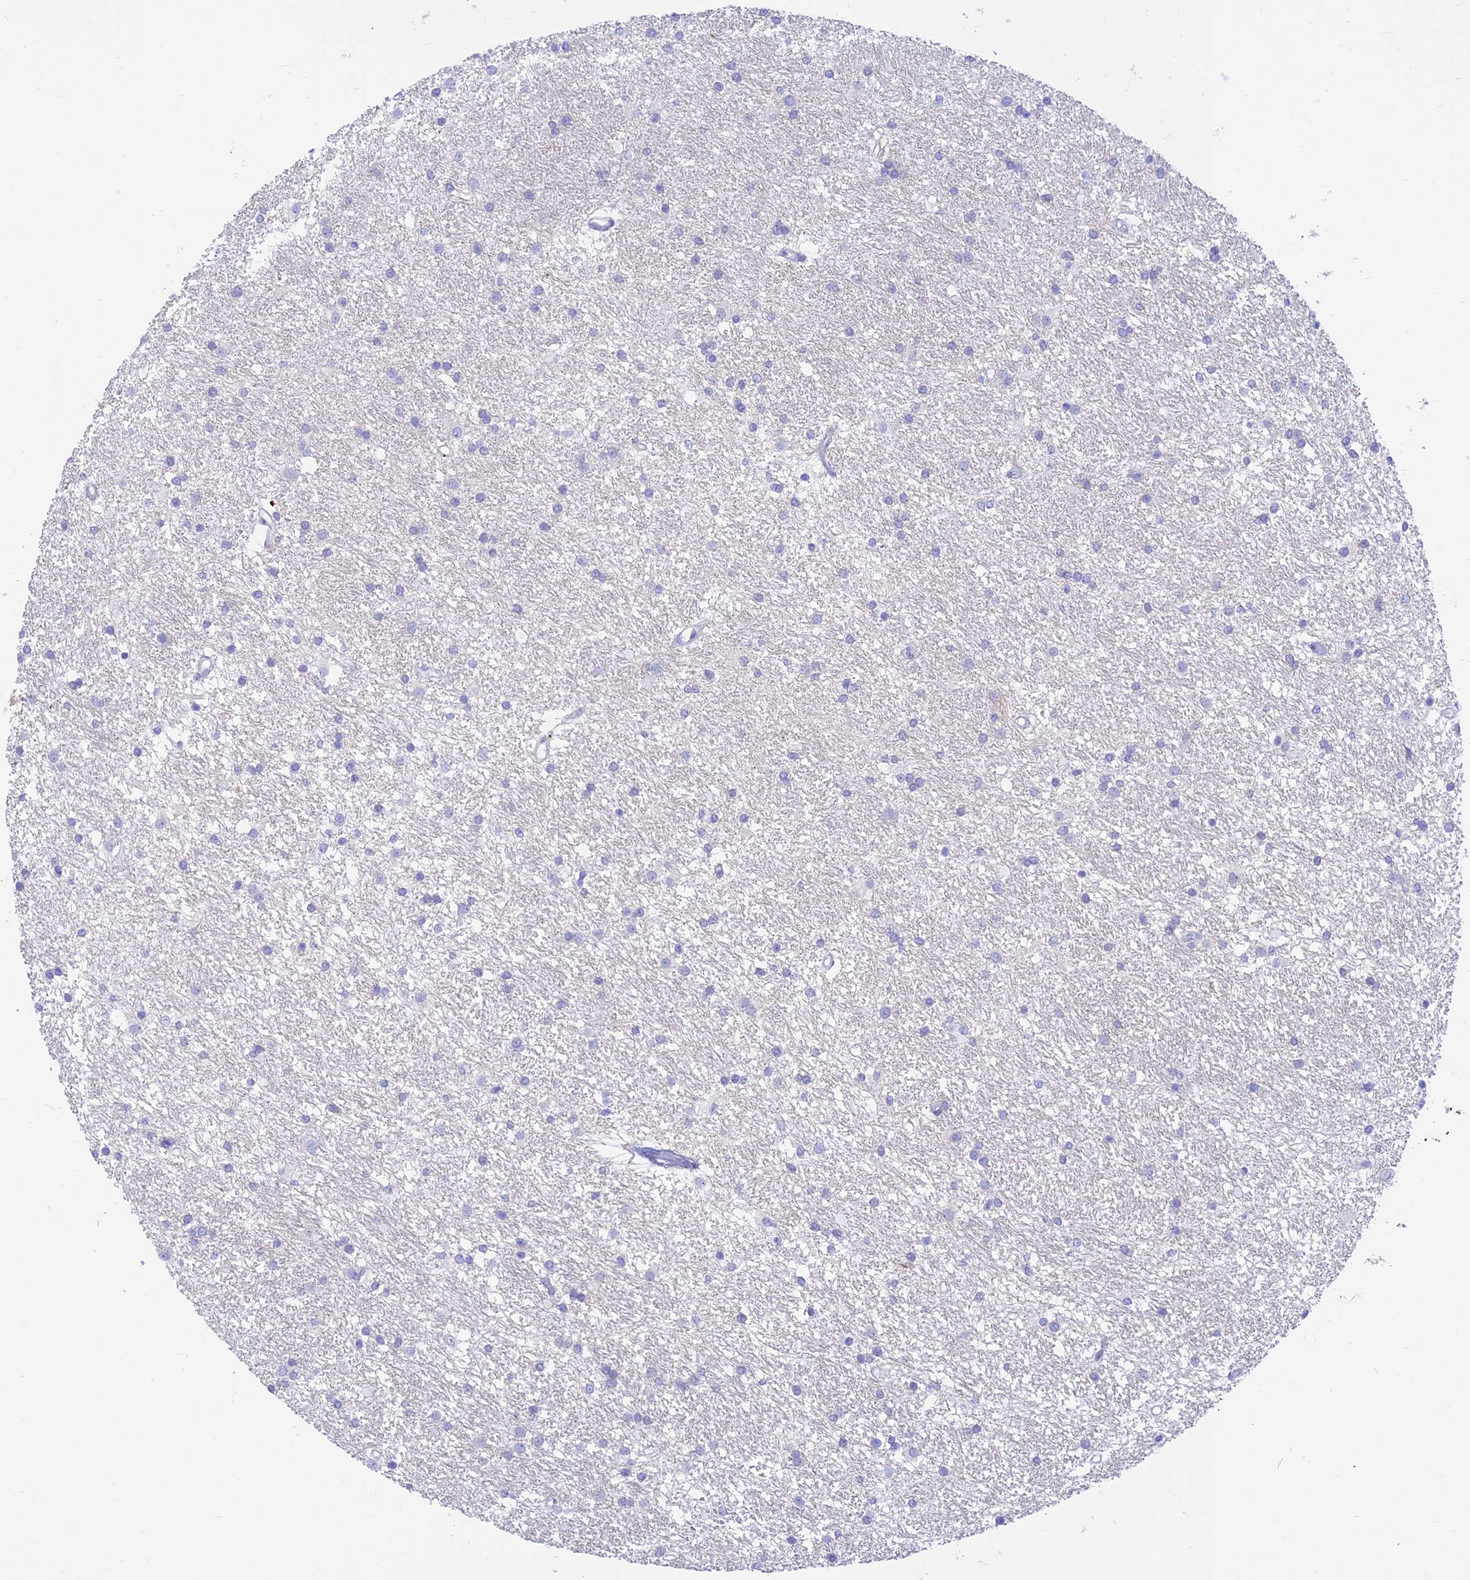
{"staining": {"intensity": "negative", "quantity": "none", "location": "none"}, "tissue": "glioma", "cell_type": "Tumor cells", "image_type": "cancer", "snomed": [{"axis": "morphology", "description": "Glioma, malignant, High grade"}, {"axis": "topography", "description": "Brain"}], "caption": "This histopathology image is of malignant high-grade glioma stained with immunohistochemistry (IHC) to label a protein in brown with the nuclei are counter-stained blue. There is no expression in tumor cells.", "gene": "PRNP", "patient": {"sex": "male", "age": 77}}